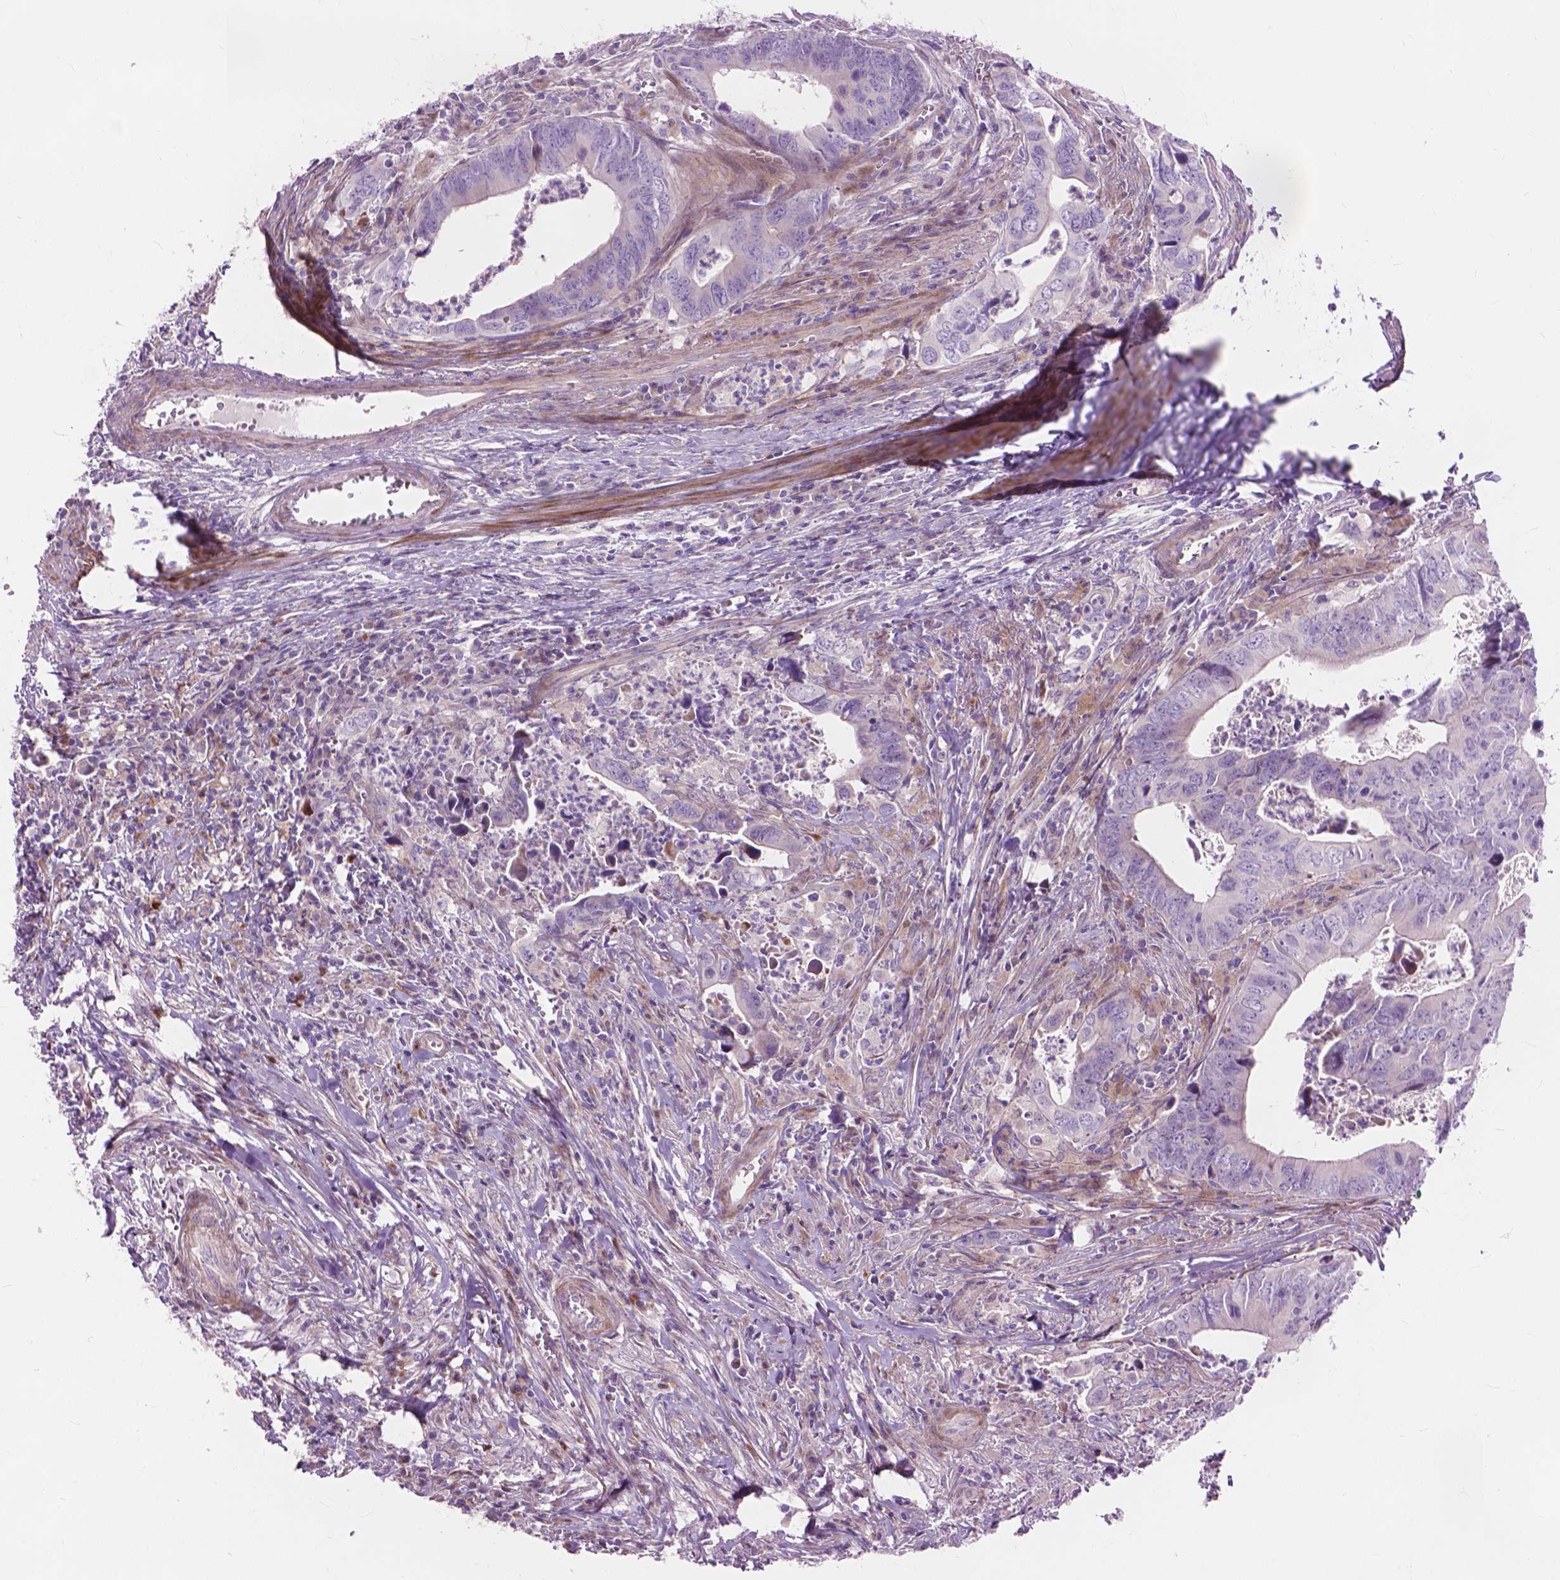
{"staining": {"intensity": "negative", "quantity": "none", "location": "none"}, "tissue": "colorectal cancer", "cell_type": "Tumor cells", "image_type": "cancer", "snomed": [{"axis": "morphology", "description": "Adenocarcinoma, NOS"}, {"axis": "topography", "description": "Colon"}], "caption": "Tumor cells show no significant protein positivity in colorectal cancer (adenocarcinoma).", "gene": "MORN1", "patient": {"sex": "female", "age": 82}}